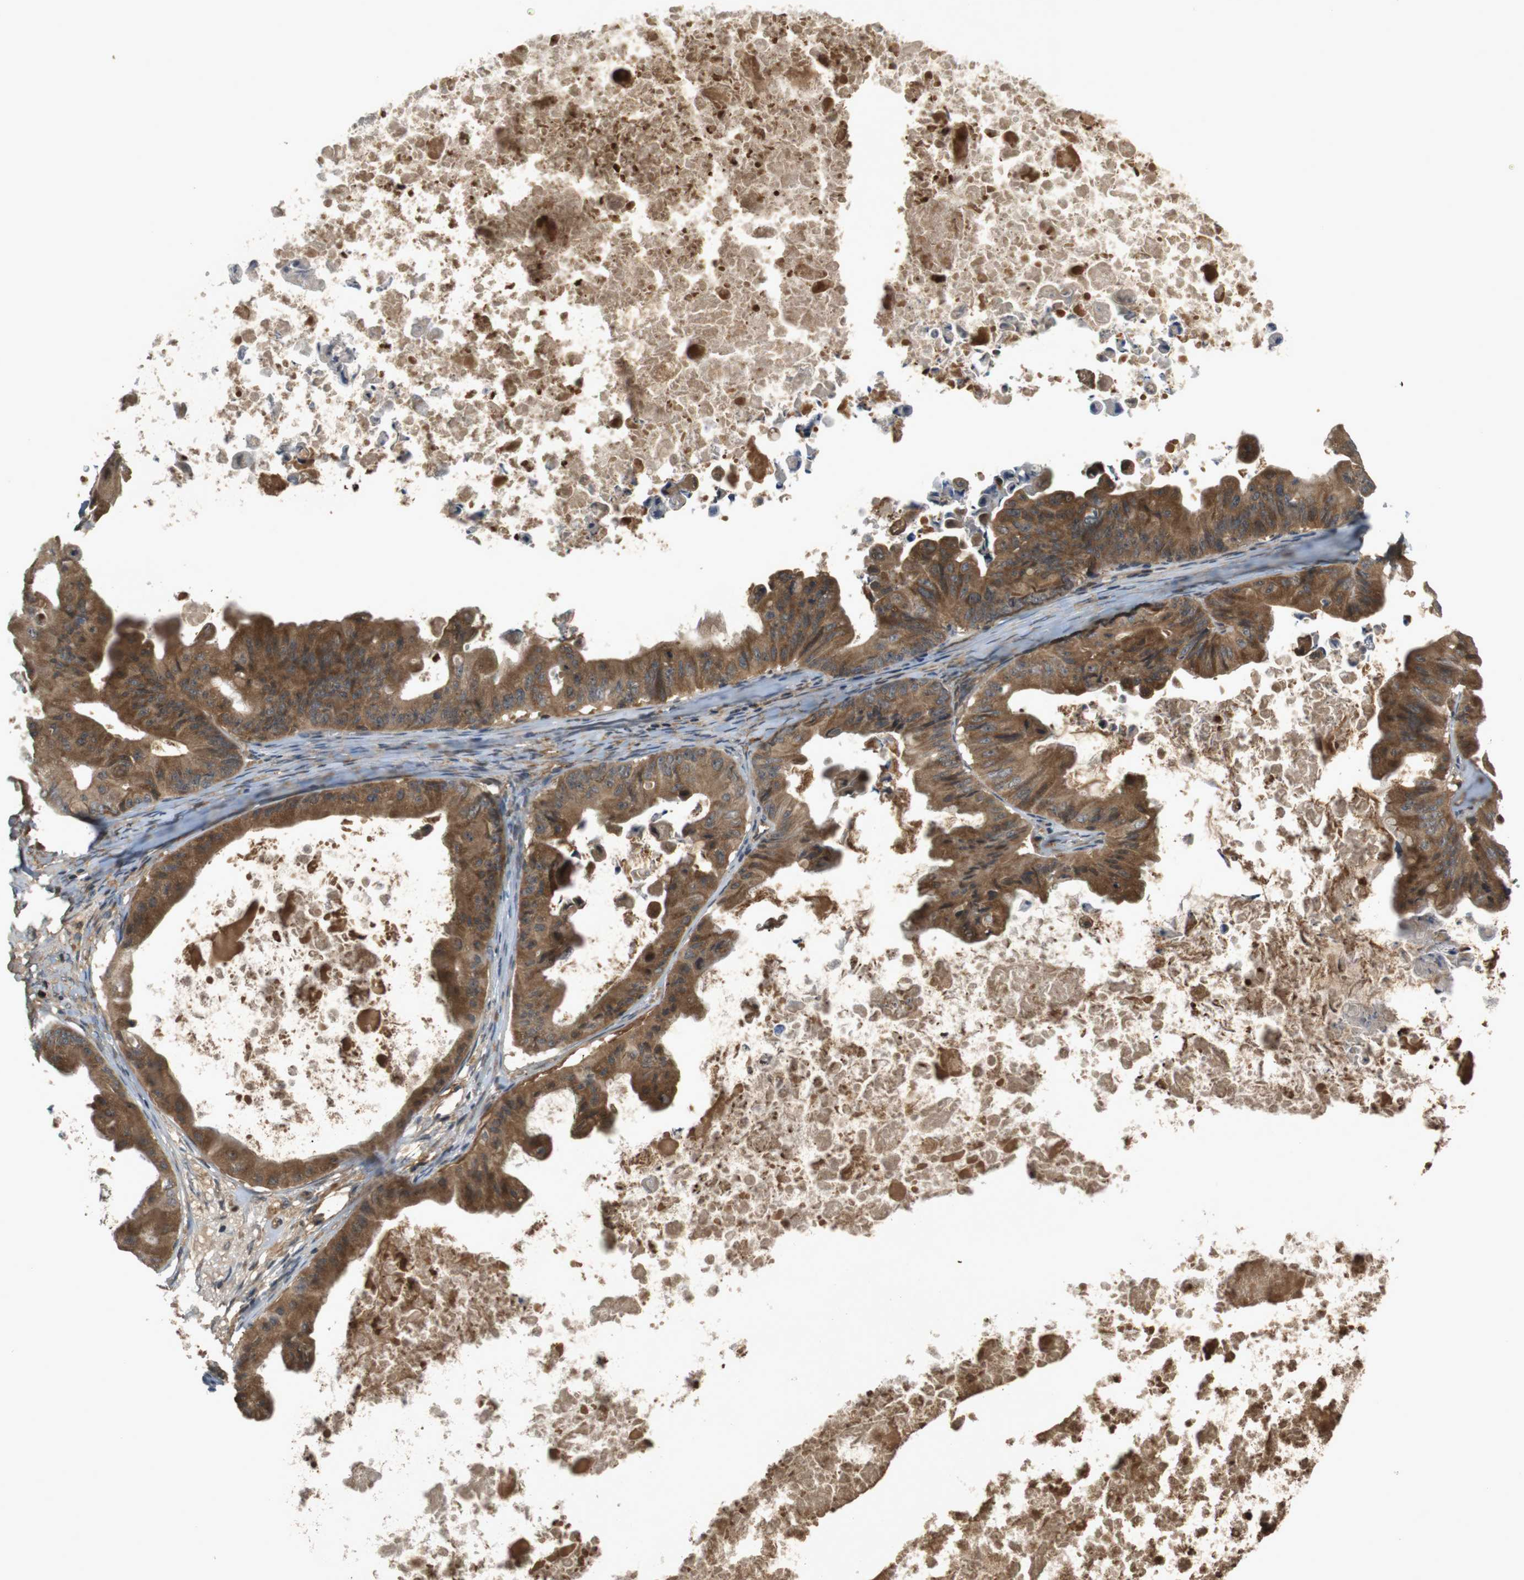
{"staining": {"intensity": "moderate", "quantity": ">75%", "location": "cytoplasmic/membranous"}, "tissue": "ovarian cancer", "cell_type": "Tumor cells", "image_type": "cancer", "snomed": [{"axis": "morphology", "description": "Cystadenocarcinoma, mucinous, NOS"}, {"axis": "topography", "description": "Ovary"}], "caption": "The micrograph reveals a brown stain indicating the presence of a protein in the cytoplasmic/membranous of tumor cells in ovarian cancer. The protein is stained brown, and the nuclei are stained in blue (DAB IHC with brightfield microscopy, high magnification).", "gene": "NFKBIE", "patient": {"sex": "female", "age": 37}}